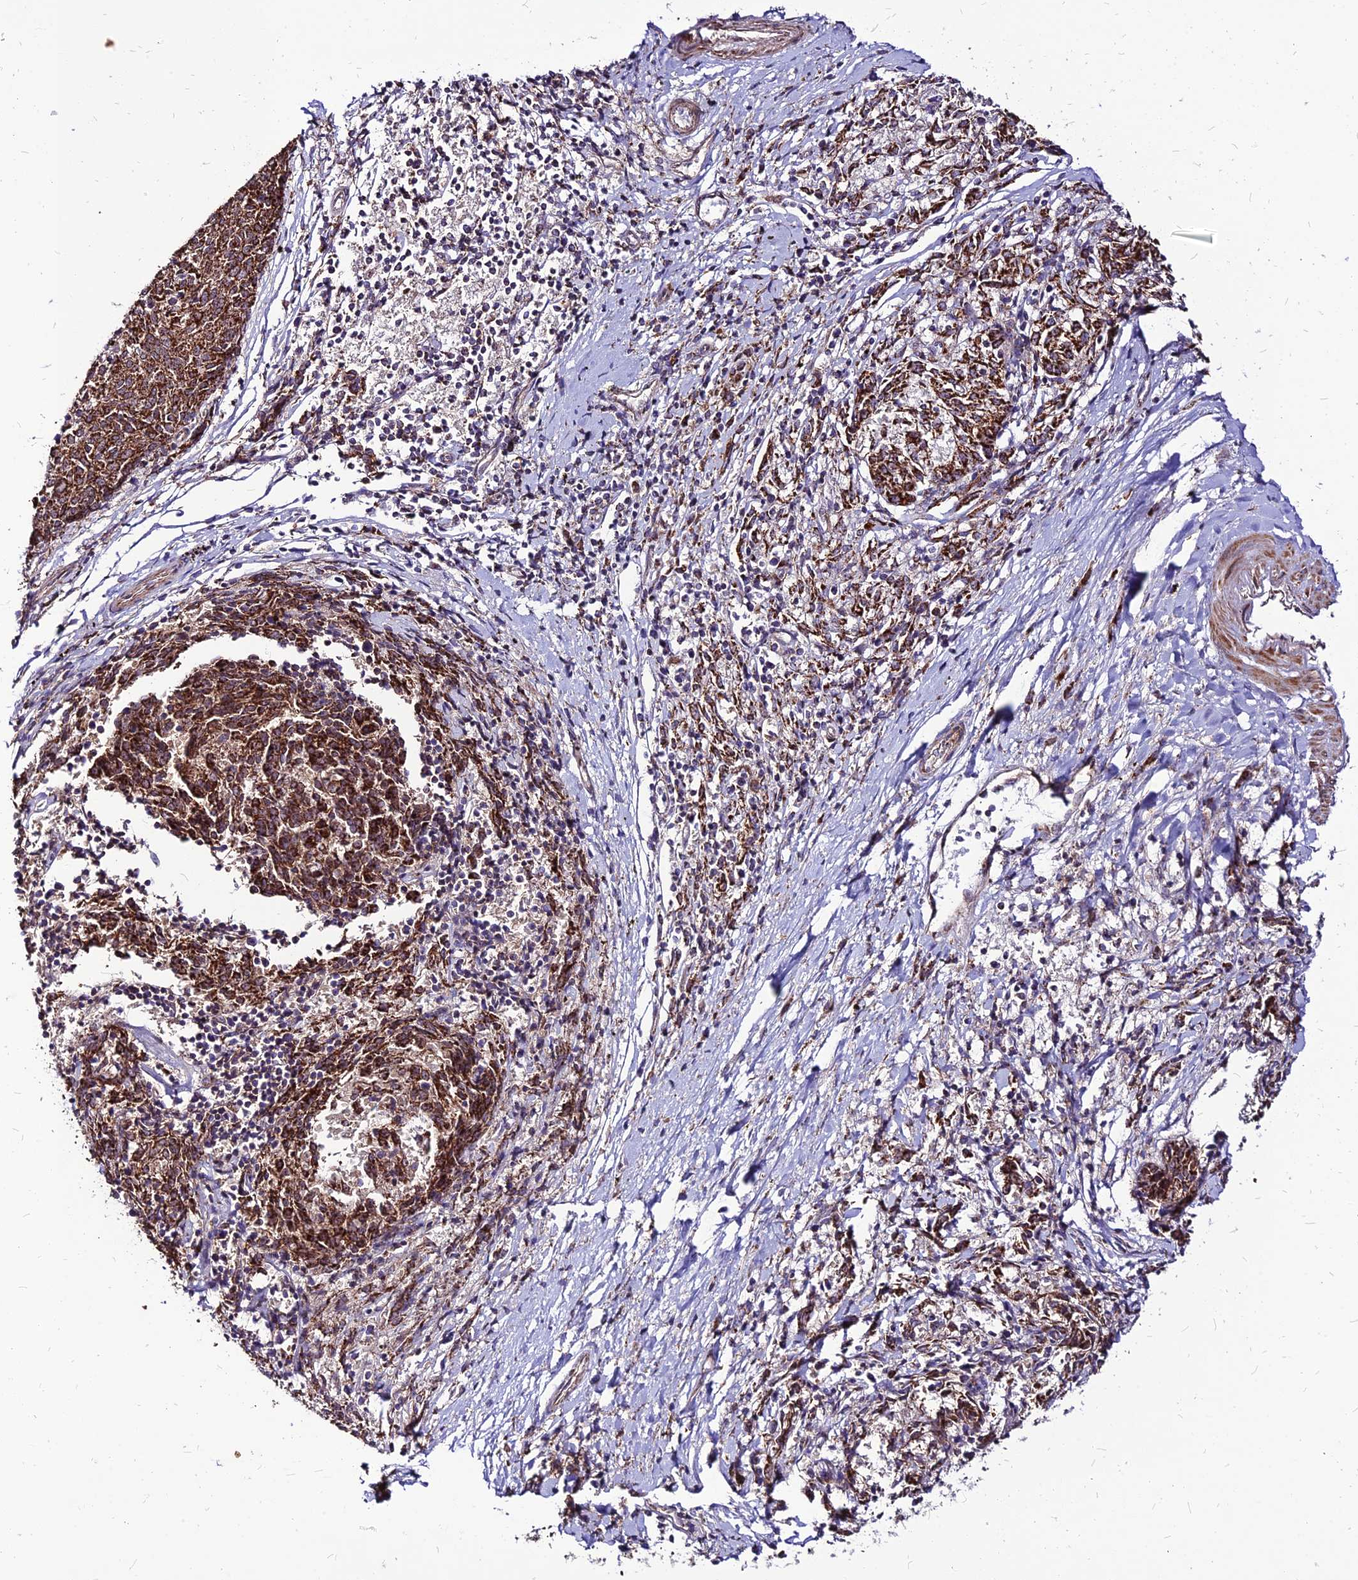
{"staining": {"intensity": "strong", "quantity": ">75%", "location": "cytoplasmic/membranous"}, "tissue": "melanoma", "cell_type": "Tumor cells", "image_type": "cancer", "snomed": [{"axis": "morphology", "description": "Malignant melanoma, NOS"}, {"axis": "topography", "description": "Skin"}], "caption": "Melanoma stained with immunohistochemistry exhibits strong cytoplasmic/membranous expression in approximately >75% of tumor cells. (Stains: DAB (3,3'-diaminobenzidine) in brown, nuclei in blue, Microscopy: brightfield microscopy at high magnification).", "gene": "ECI1", "patient": {"sex": "female", "age": 72}}